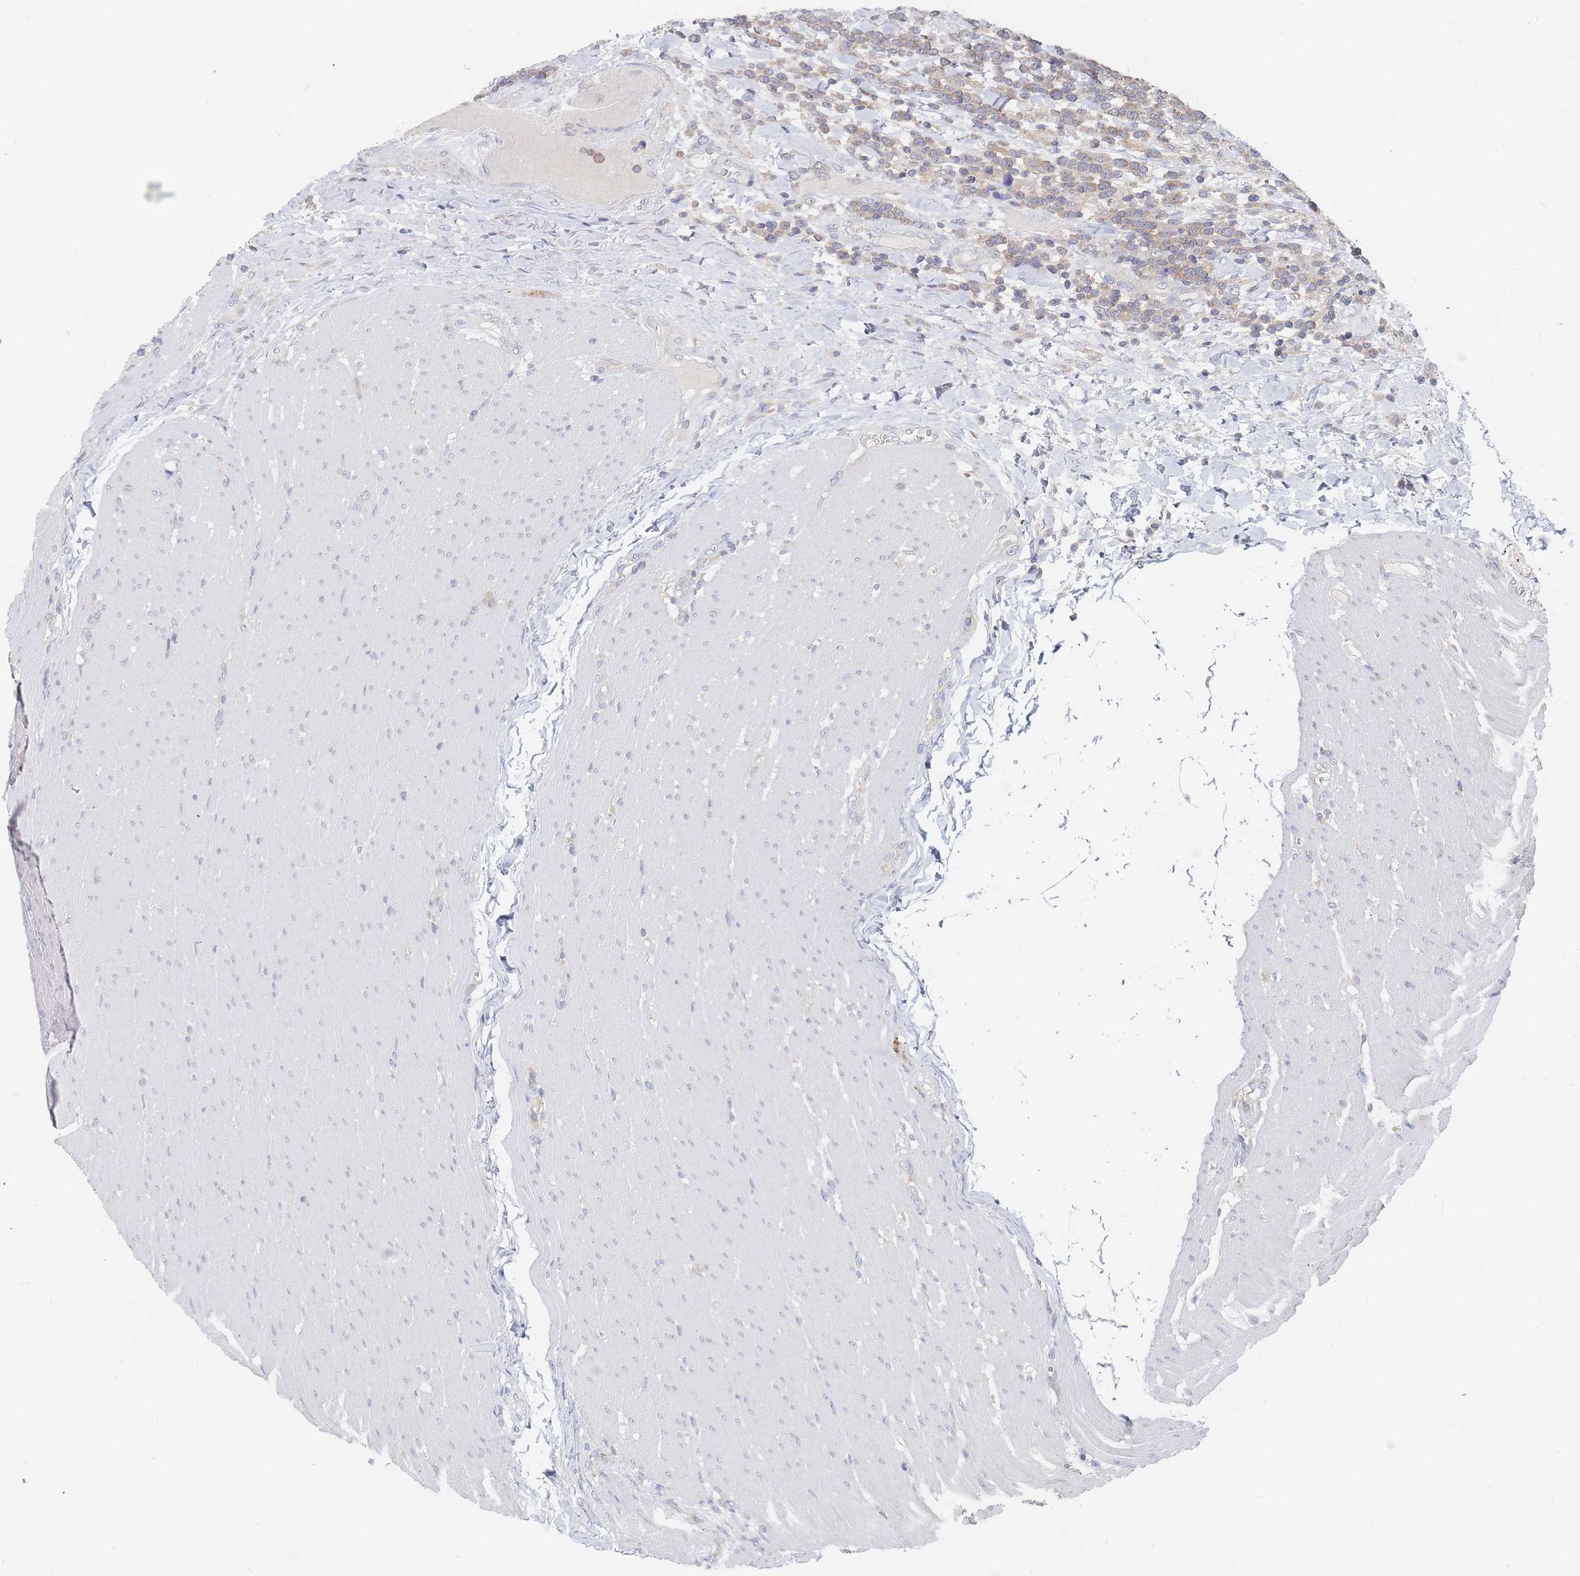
{"staining": {"intensity": "weak", "quantity": "<25%", "location": "cytoplasmic/membranous"}, "tissue": "lymphoma", "cell_type": "Tumor cells", "image_type": "cancer", "snomed": [{"axis": "morphology", "description": "Malignant lymphoma, non-Hodgkin's type, High grade"}, {"axis": "topography", "description": "Small intestine"}], "caption": "Tumor cells show no significant positivity in lymphoma.", "gene": "PPP6C", "patient": {"sex": "male", "age": 8}}